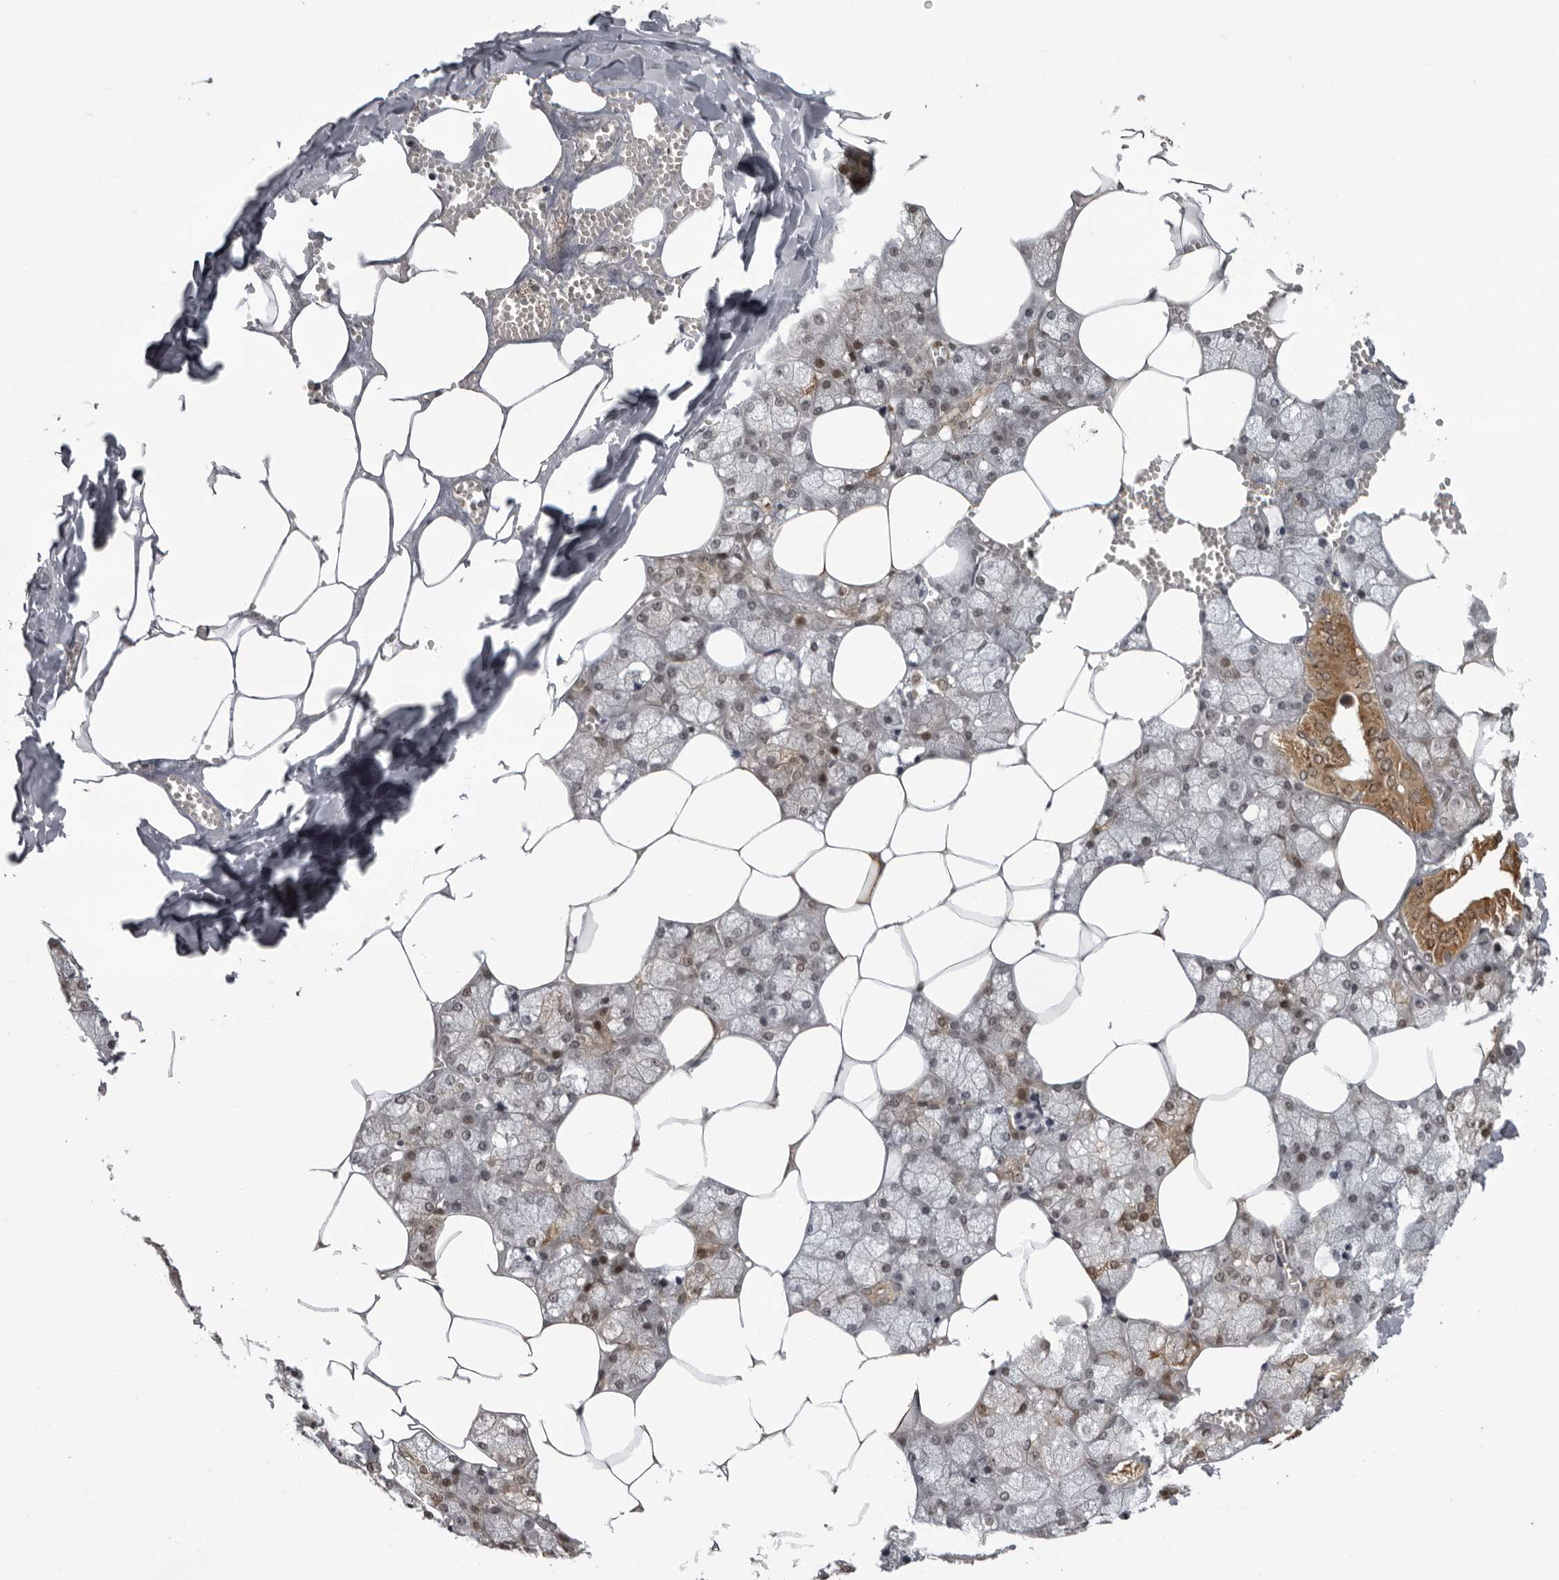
{"staining": {"intensity": "moderate", "quantity": "<25%", "location": "cytoplasmic/membranous,nuclear"}, "tissue": "salivary gland", "cell_type": "Glandular cells", "image_type": "normal", "snomed": [{"axis": "morphology", "description": "Normal tissue, NOS"}, {"axis": "topography", "description": "Salivary gland"}], "caption": "Brown immunohistochemical staining in benign human salivary gland displays moderate cytoplasmic/membranous,nuclear expression in approximately <25% of glandular cells.", "gene": "RTCA", "patient": {"sex": "male", "age": 62}}